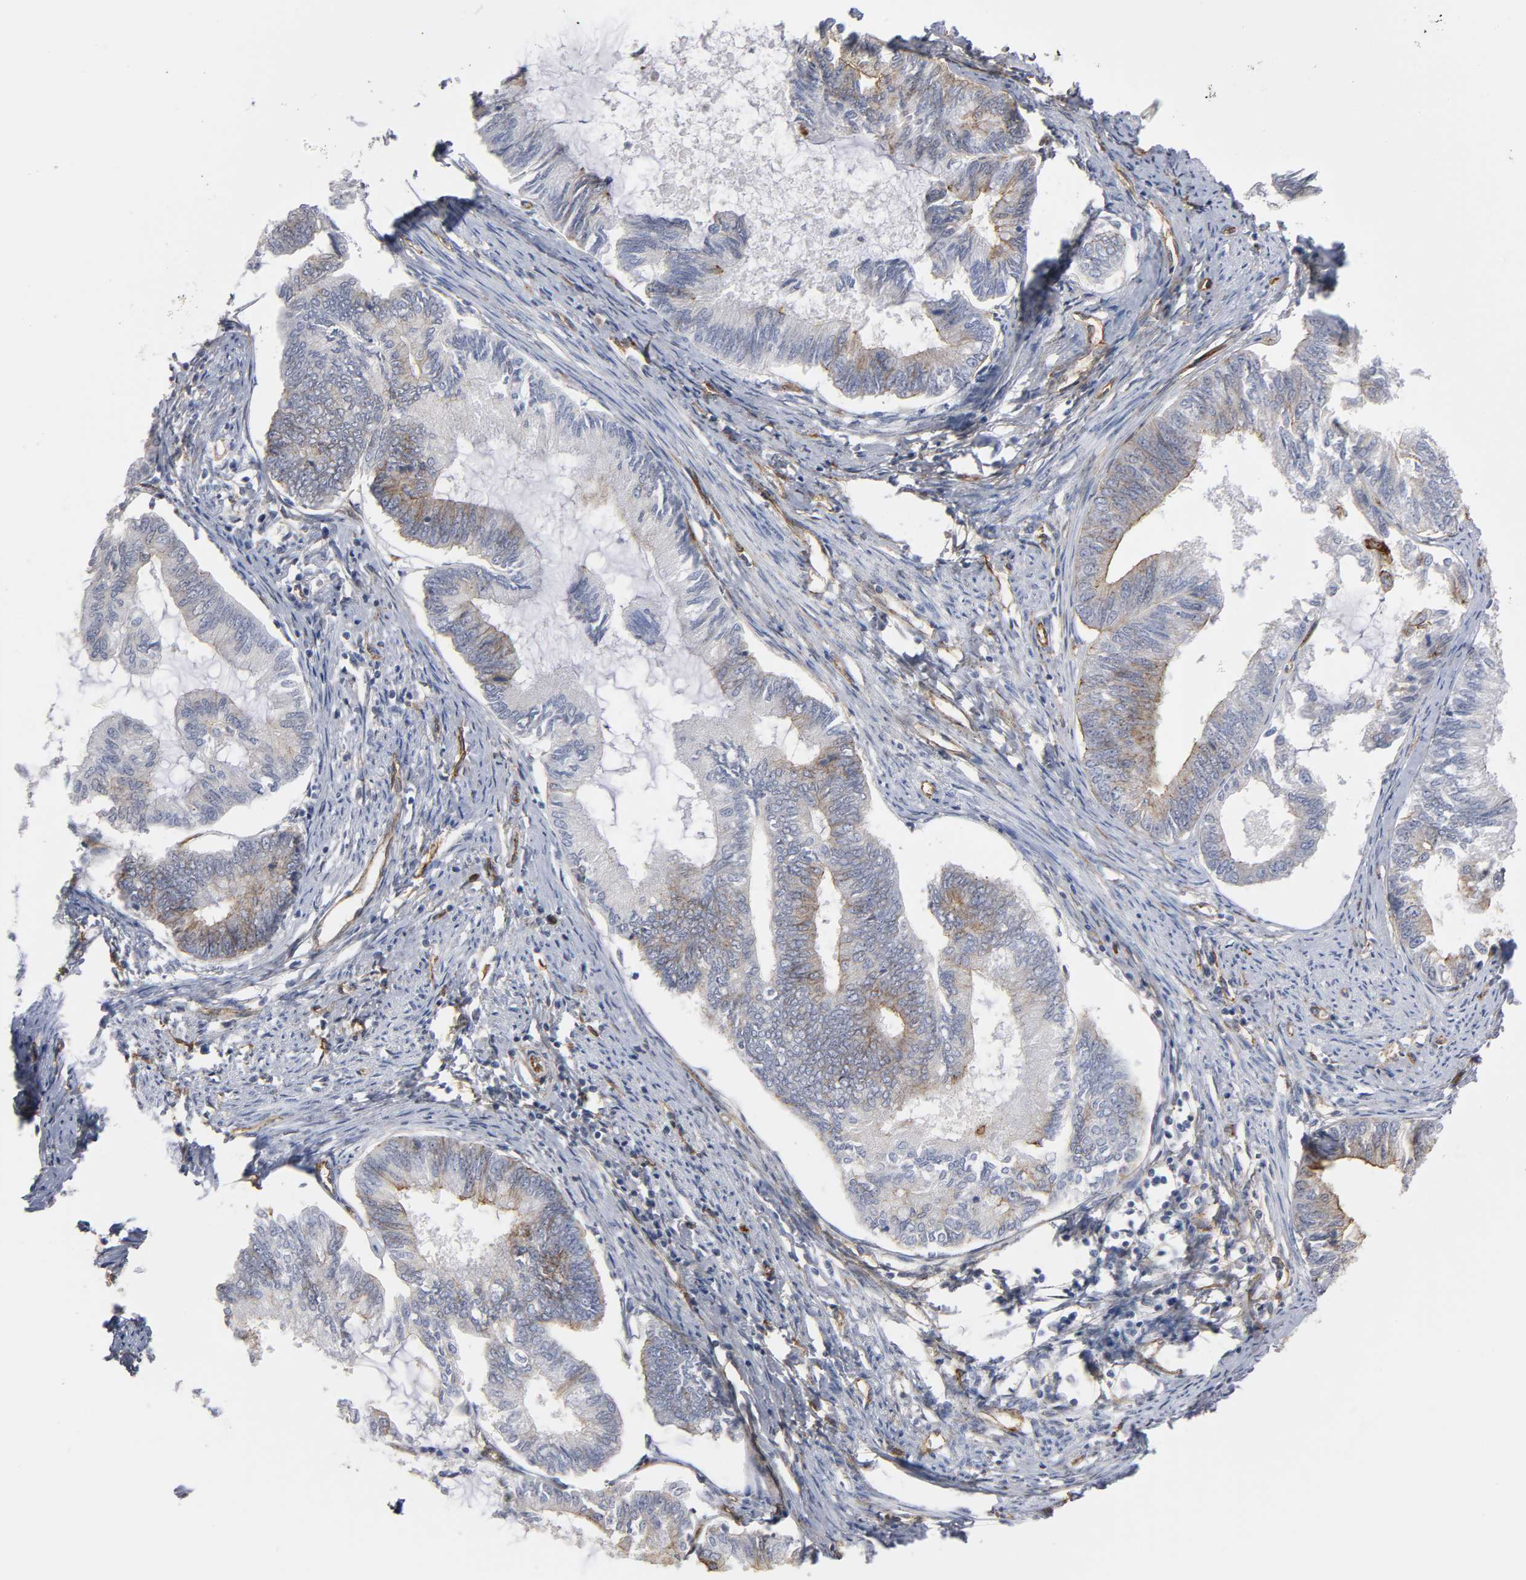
{"staining": {"intensity": "moderate", "quantity": "25%-75%", "location": "cytoplasmic/membranous"}, "tissue": "endometrial cancer", "cell_type": "Tumor cells", "image_type": "cancer", "snomed": [{"axis": "morphology", "description": "Adenocarcinoma, NOS"}, {"axis": "topography", "description": "Endometrium"}], "caption": "Protein expression analysis of human endometrial cancer reveals moderate cytoplasmic/membranous expression in approximately 25%-75% of tumor cells.", "gene": "SPTAN1", "patient": {"sex": "female", "age": 86}}